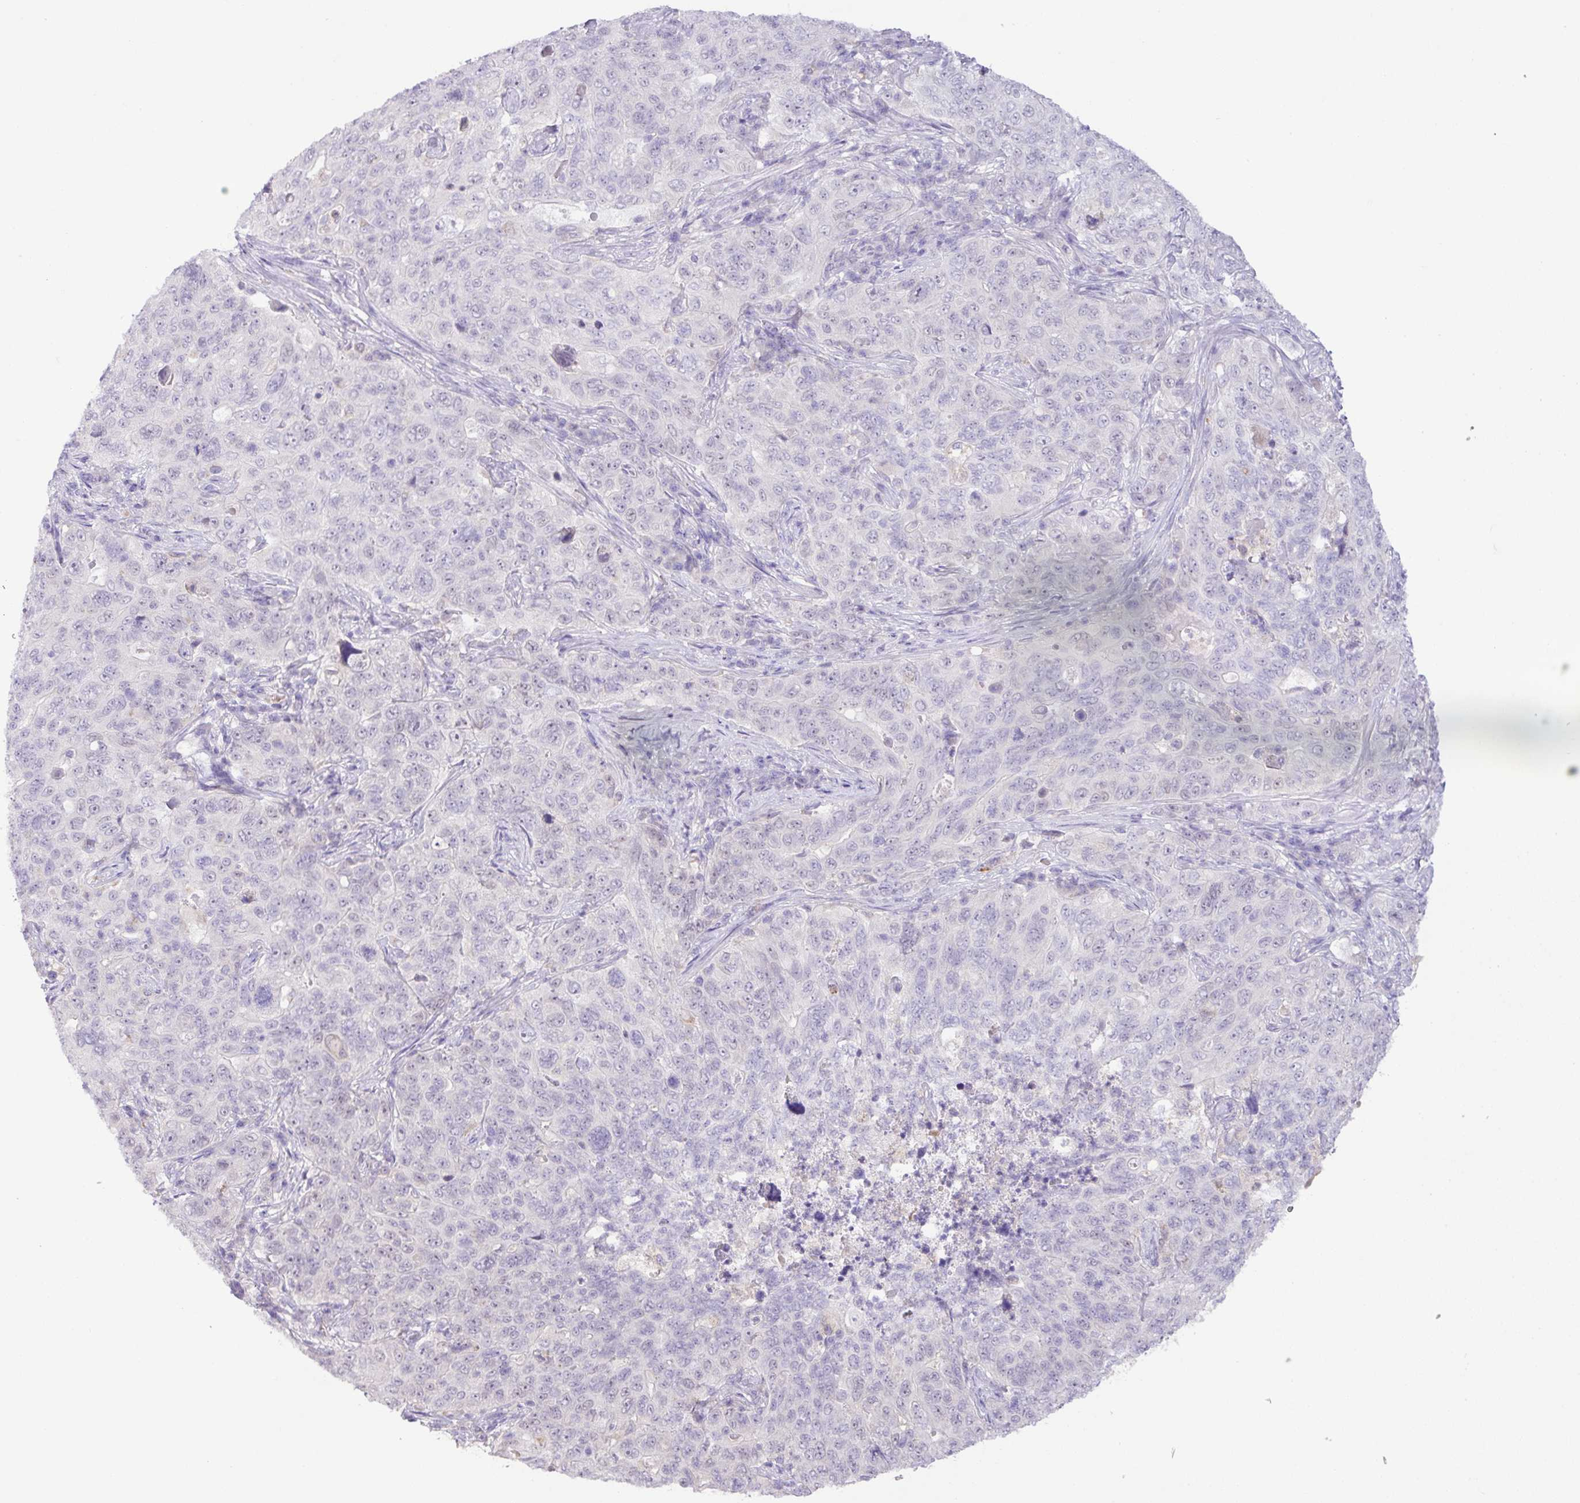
{"staining": {"intensity": "negative", "quantity": "none", "location": "none"}, "tissue": "pancreatic cancer", "cell_type": "Tumor cells", "image_type": "cancer", "snomed": [{"axis": "morphology", "description": "Adenocarcinoma, NOS"}, {"axis": "topography", "description": "Pancreas"}], "caption": "A micrograph of human pancreatic cancer is negative for staining in tumor cells.", "gene": "TONSL", "patient": {"sex": "male", "age": 68}}